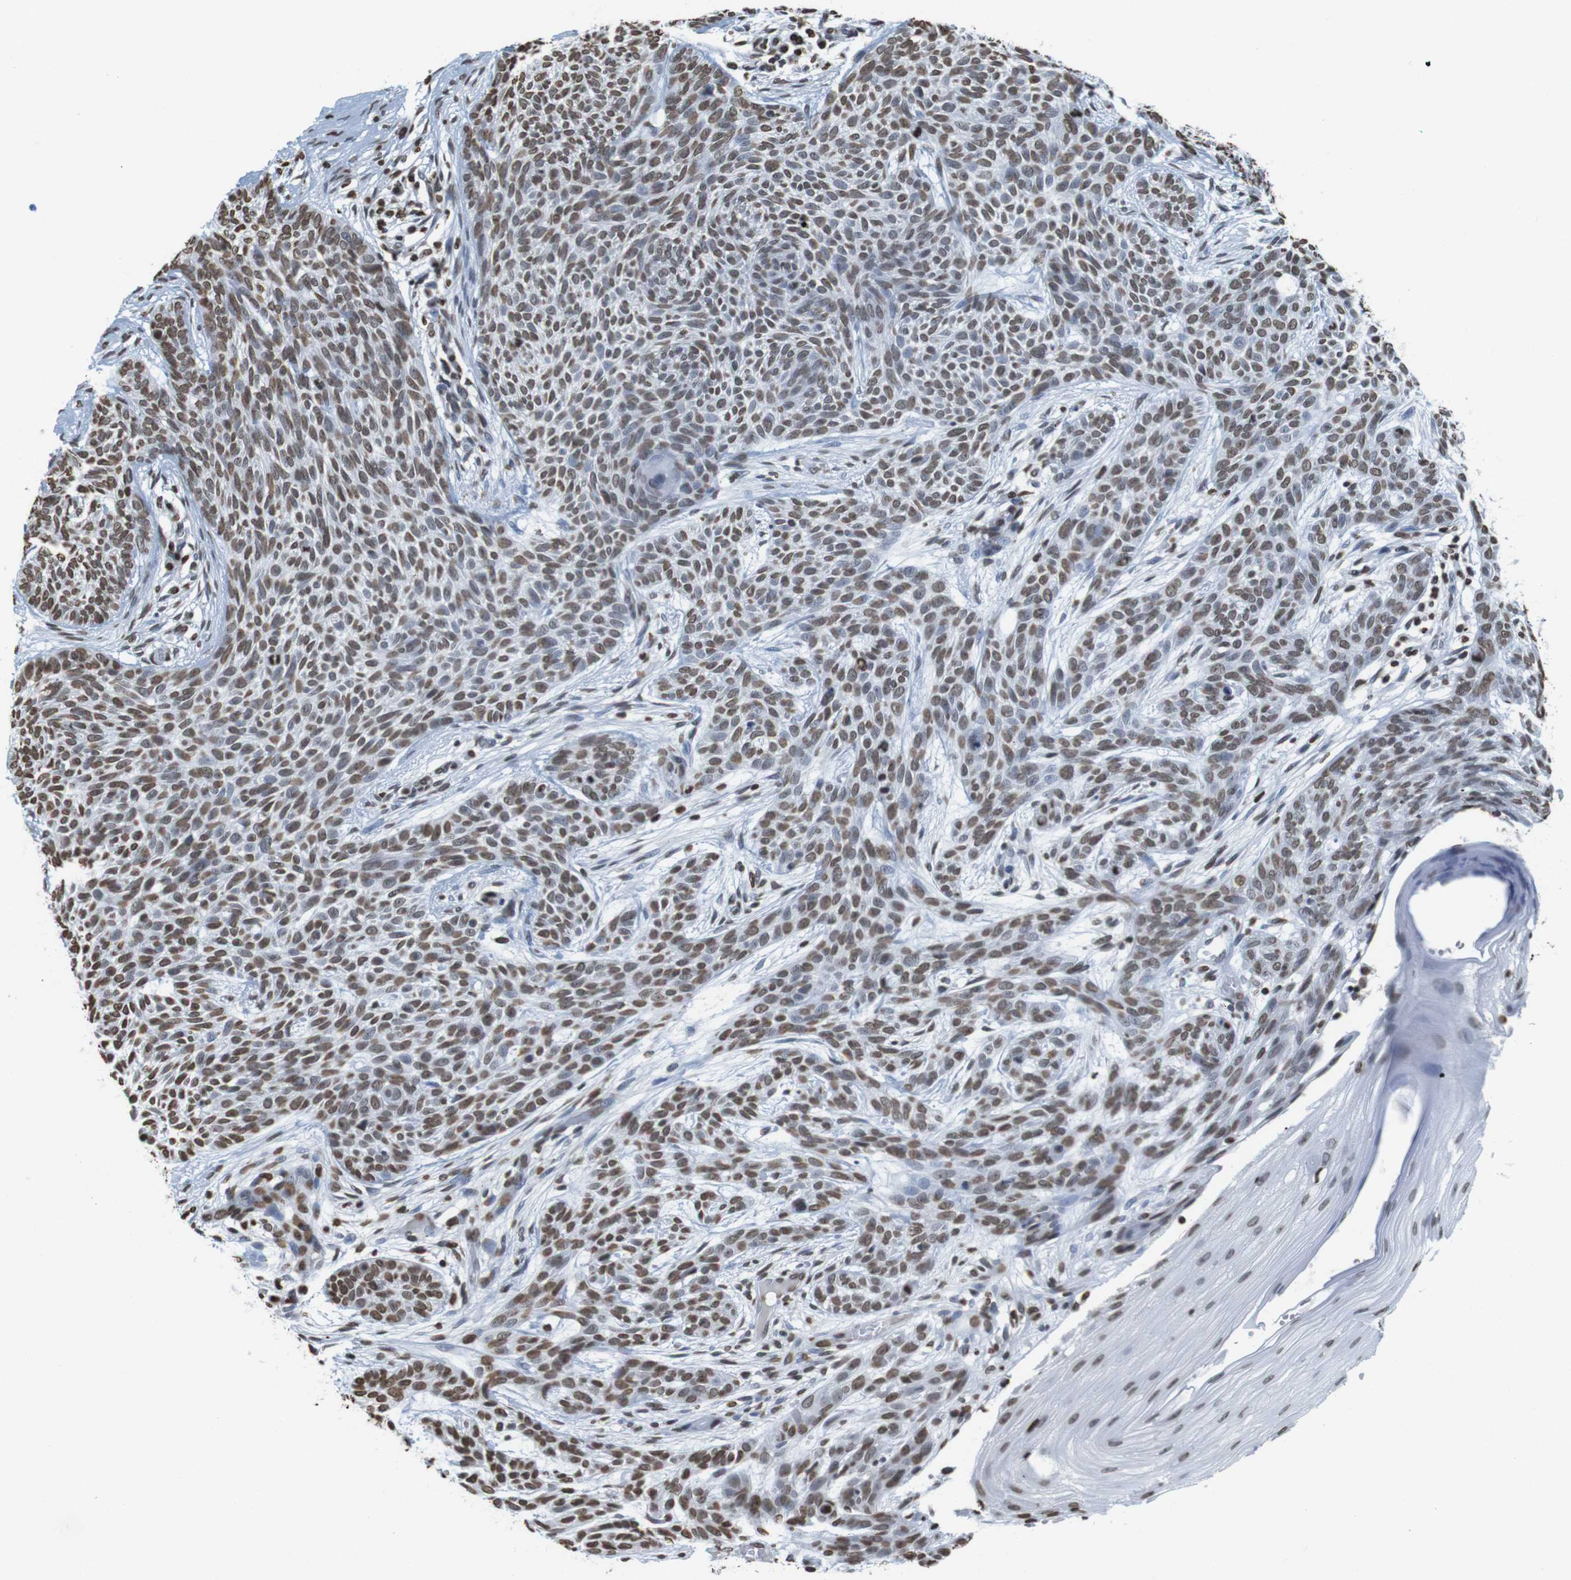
{"staining": {"intensity": "moderate", "quantity": ">75%", "location": "nuclear"}, "tissue": "skin cancer", "cell_type": "Tumor cells", "image_type": "cancer", "snomed": [{"axis": "morphology", "description": "Basal cell carcinoma"}, {"axis": "topography", "description": "Skin"}], "caption": "Protein analysis of skin cancer (basal cell carcinoma) tissue demonstrates moderate nuclear expression in about >75% of tumor cells.", "gene": "BSX", "patient": {"sex": "female", "age": 59}}